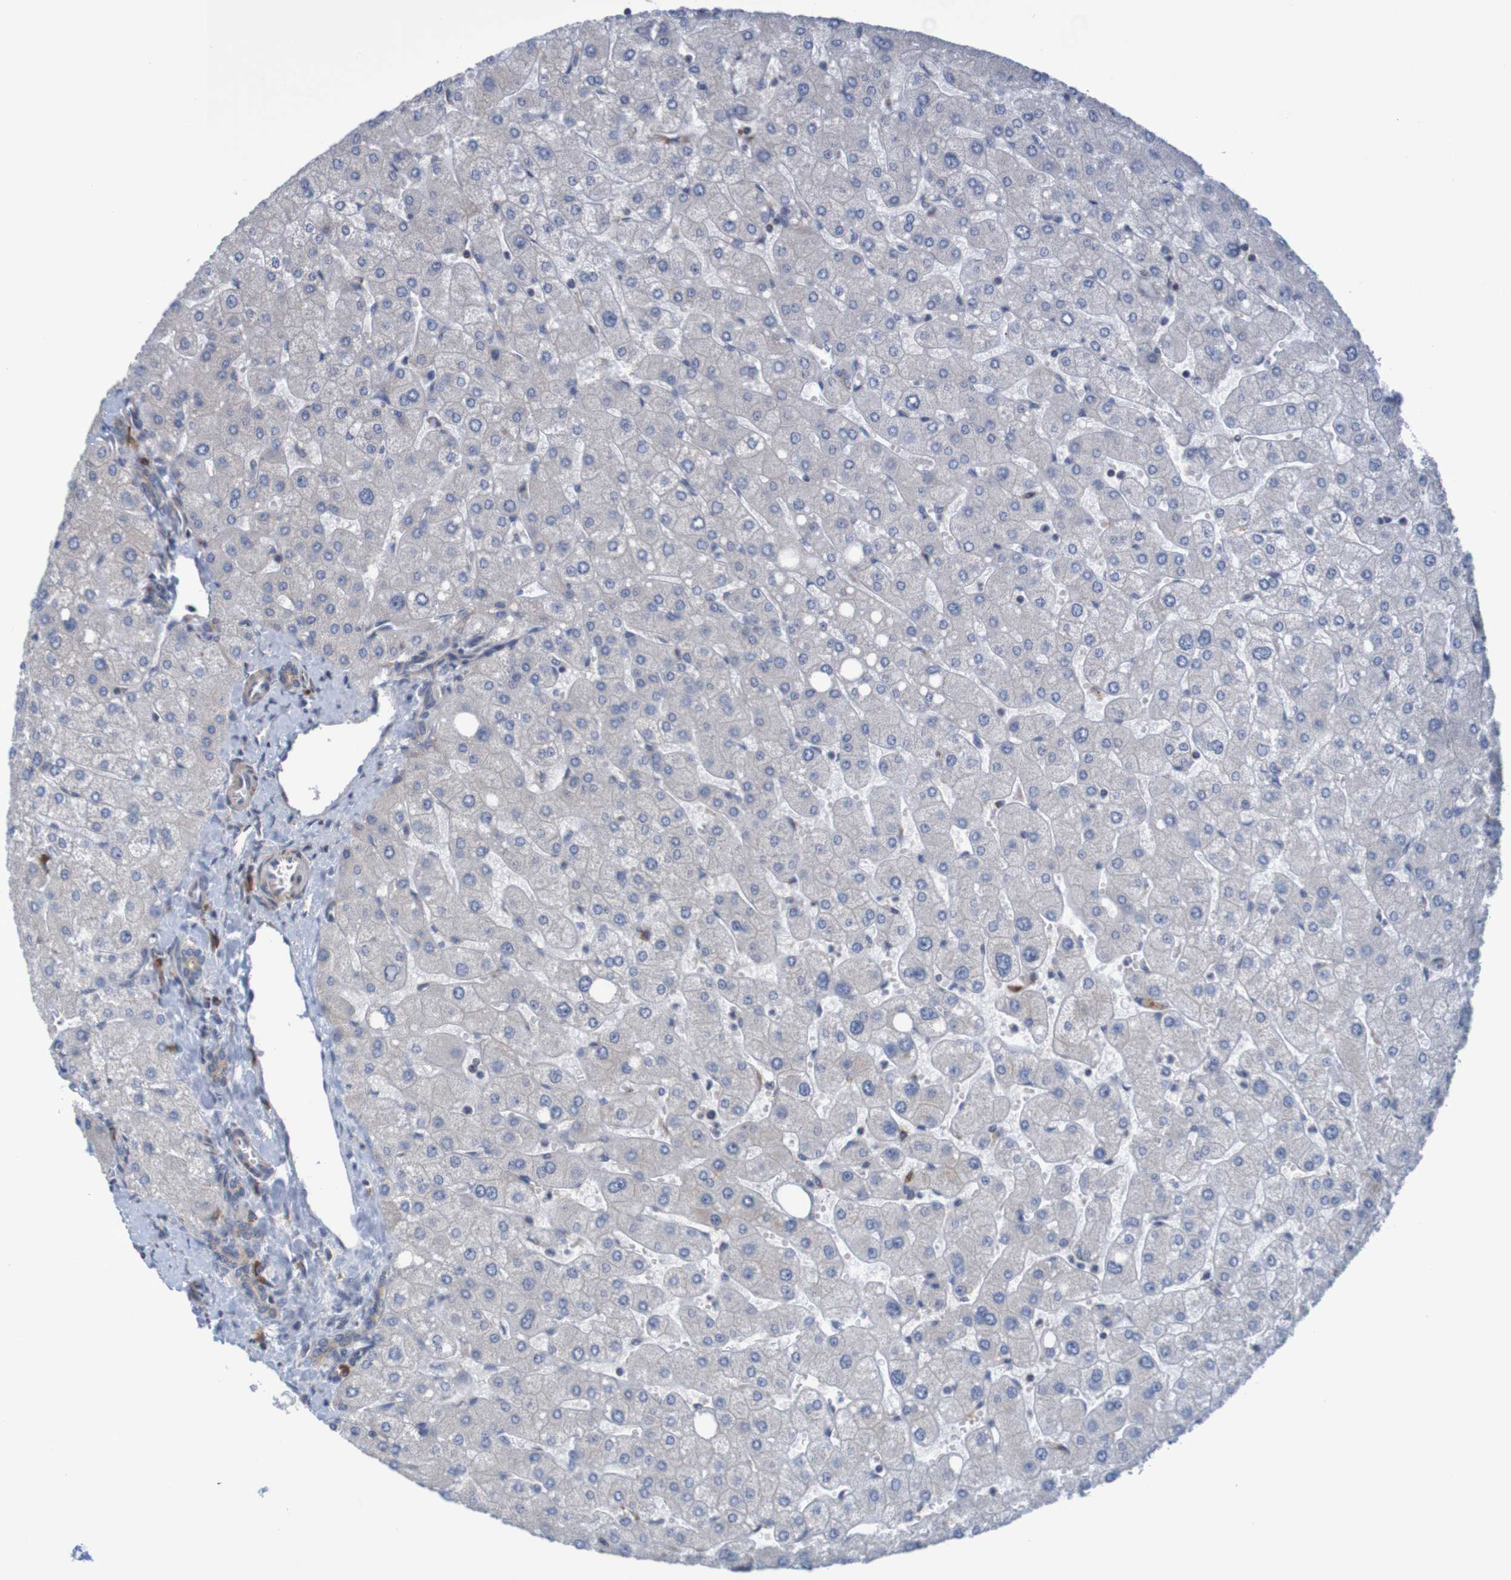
{"staining": {"intensity": "weak", "quantity": ">75%", "location": "cytoplasmic/membranous"}, "tissue": "liver", "cell_type": "Cholangiocytes", "image_type": "normal", "snomed": [{"axis": "morphology", "description": "Normal tissue, NOS"}, {"axis": "topography", "description": "Liver"}], "caption": "A brown stain shows weak cytoplasmic/membranous expression of a protein in cholangiocytes of normal liver. The staining is performed using DAB brown chromogen to label protein expression. The nuclei are counter-stained blue using hematoxylin.", "gene": "CLDN18", "patient": {"sex": "male", "age": 55}}